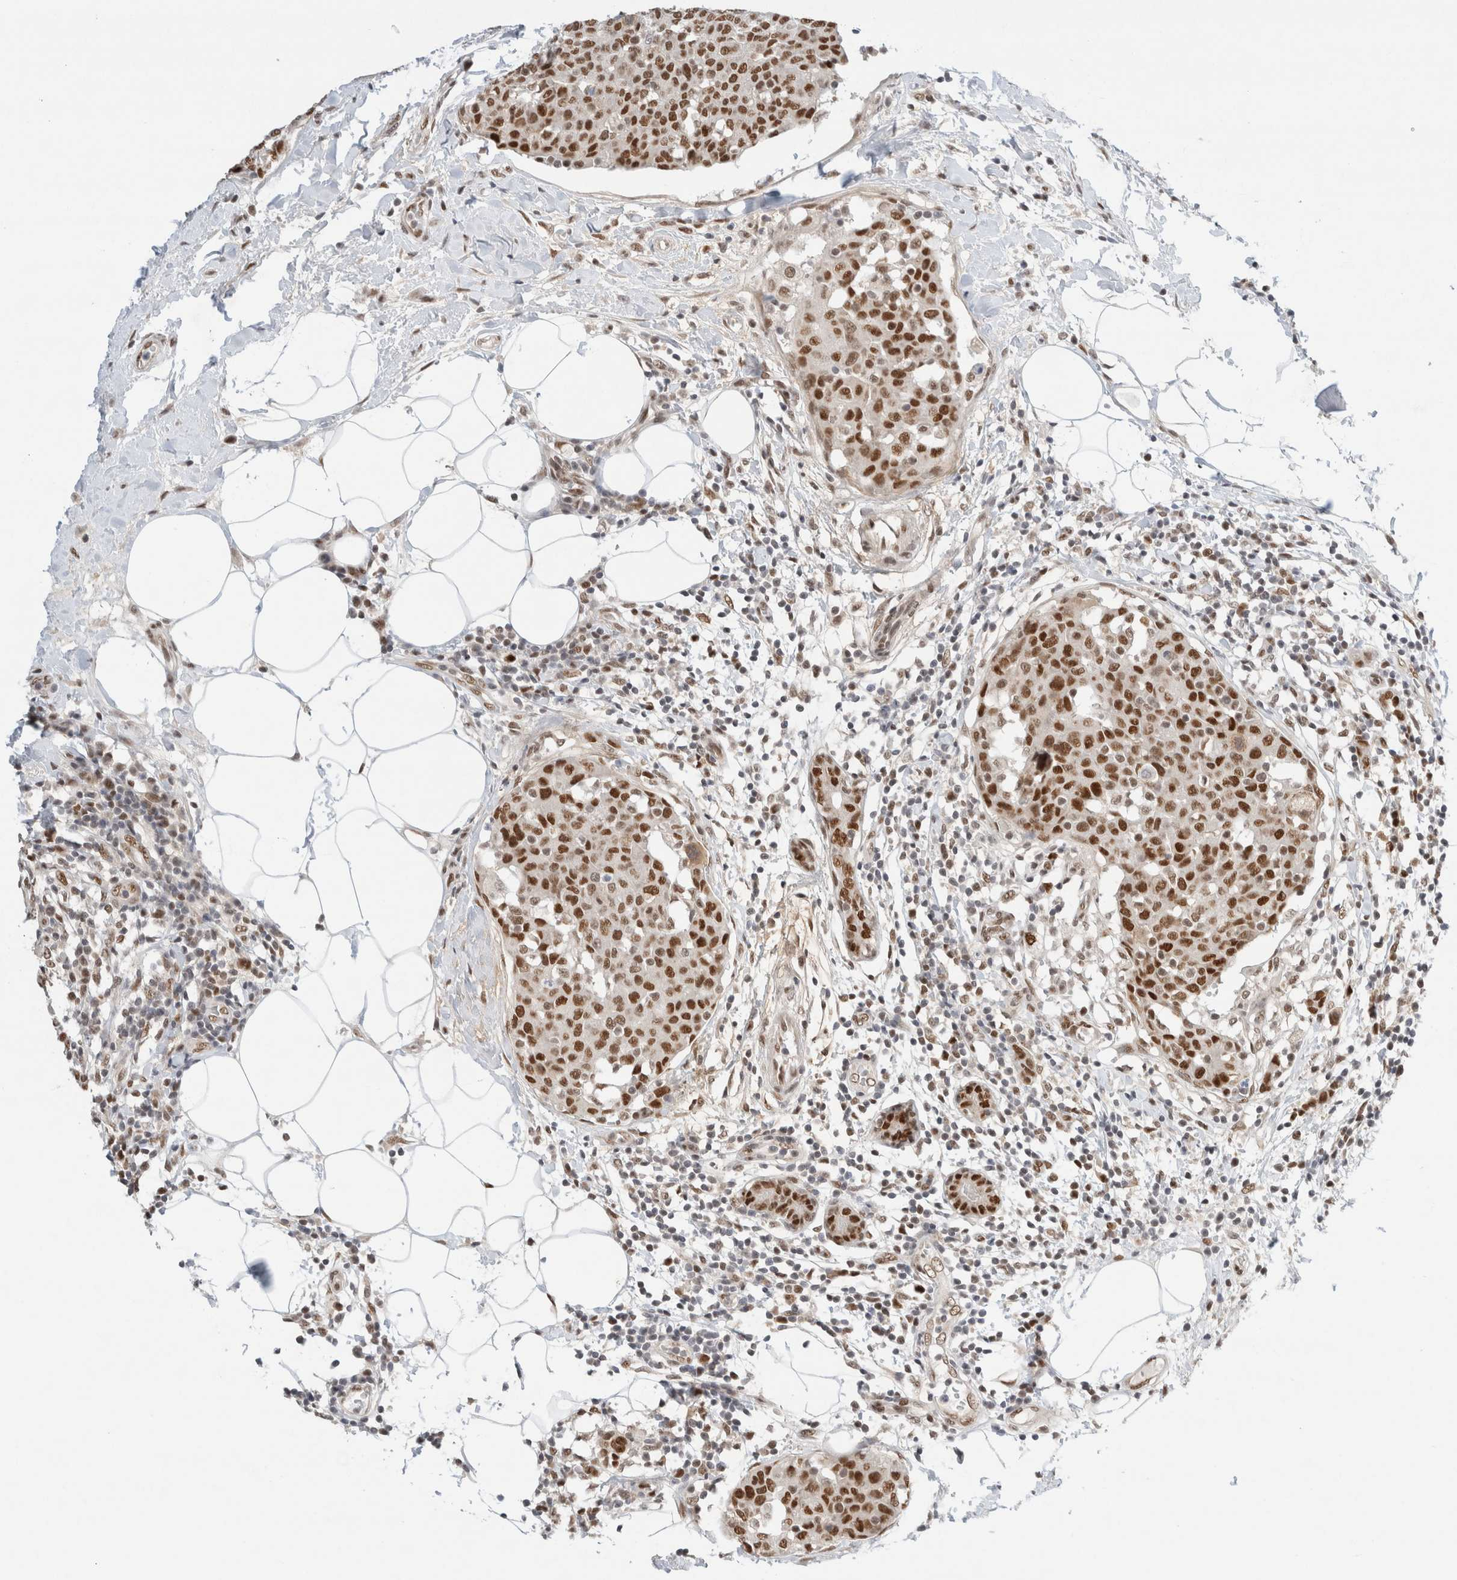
{"staining": {"intensity": "strong", "quantity": ">75%", "location": "nuclear"}, "tissue": "breast cancer", "cell_type": "Tumor cells", "image_type": "cancer", "snomed": [{"axis": "morphology", "description": "Normal tissue, NOS"}, {"axis": "morphology", "description": "Duct carcinoma"}, {"axis": "topography", "description": "Breast"}], "caption": "Human breast infiltrating ductal carcinoma stained with a brown dye exhibits strong nuclear positive positivity in about >75% of tumor cells.", "gene": "GTF2I", "patient": {"sex": "female", "age": 37}}